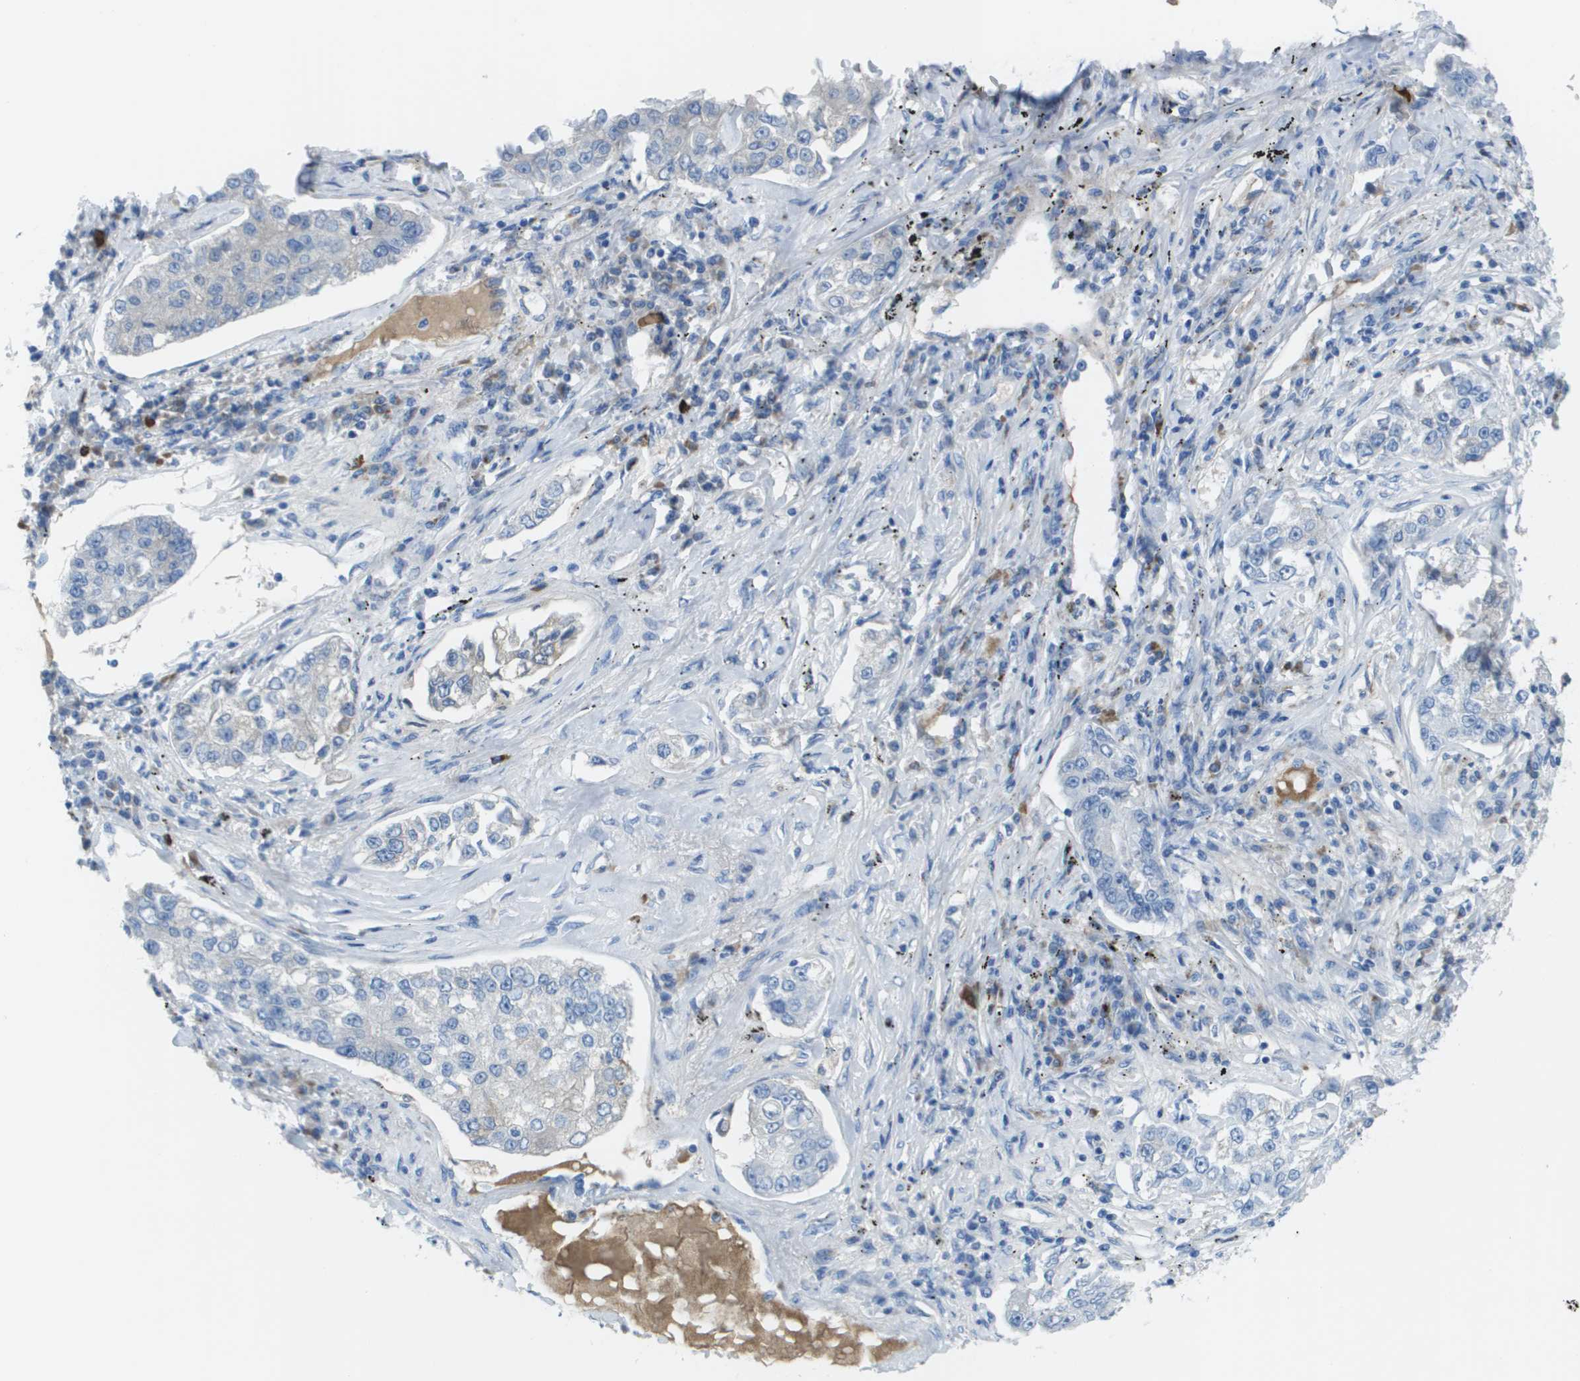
{"staining": {"intensity": "negative", "quantity": "none", "location": "none"}, "tissue": "lung cancer", "cell_type": "Tumor cells", "image_type": "cancer", "snomed": [{"axis": "morphology", "description": "Adenocarcinoma, NOS"}, {"axis": "topography", "description": "Lung"}], "caption": "DAB immunohistochemical staining of lung cancer (adenocarcinoma) demonstrates no significant positivity in tumor cells.", "gene": "GPR18", "patient": {"sex": "male", "age": 49}}